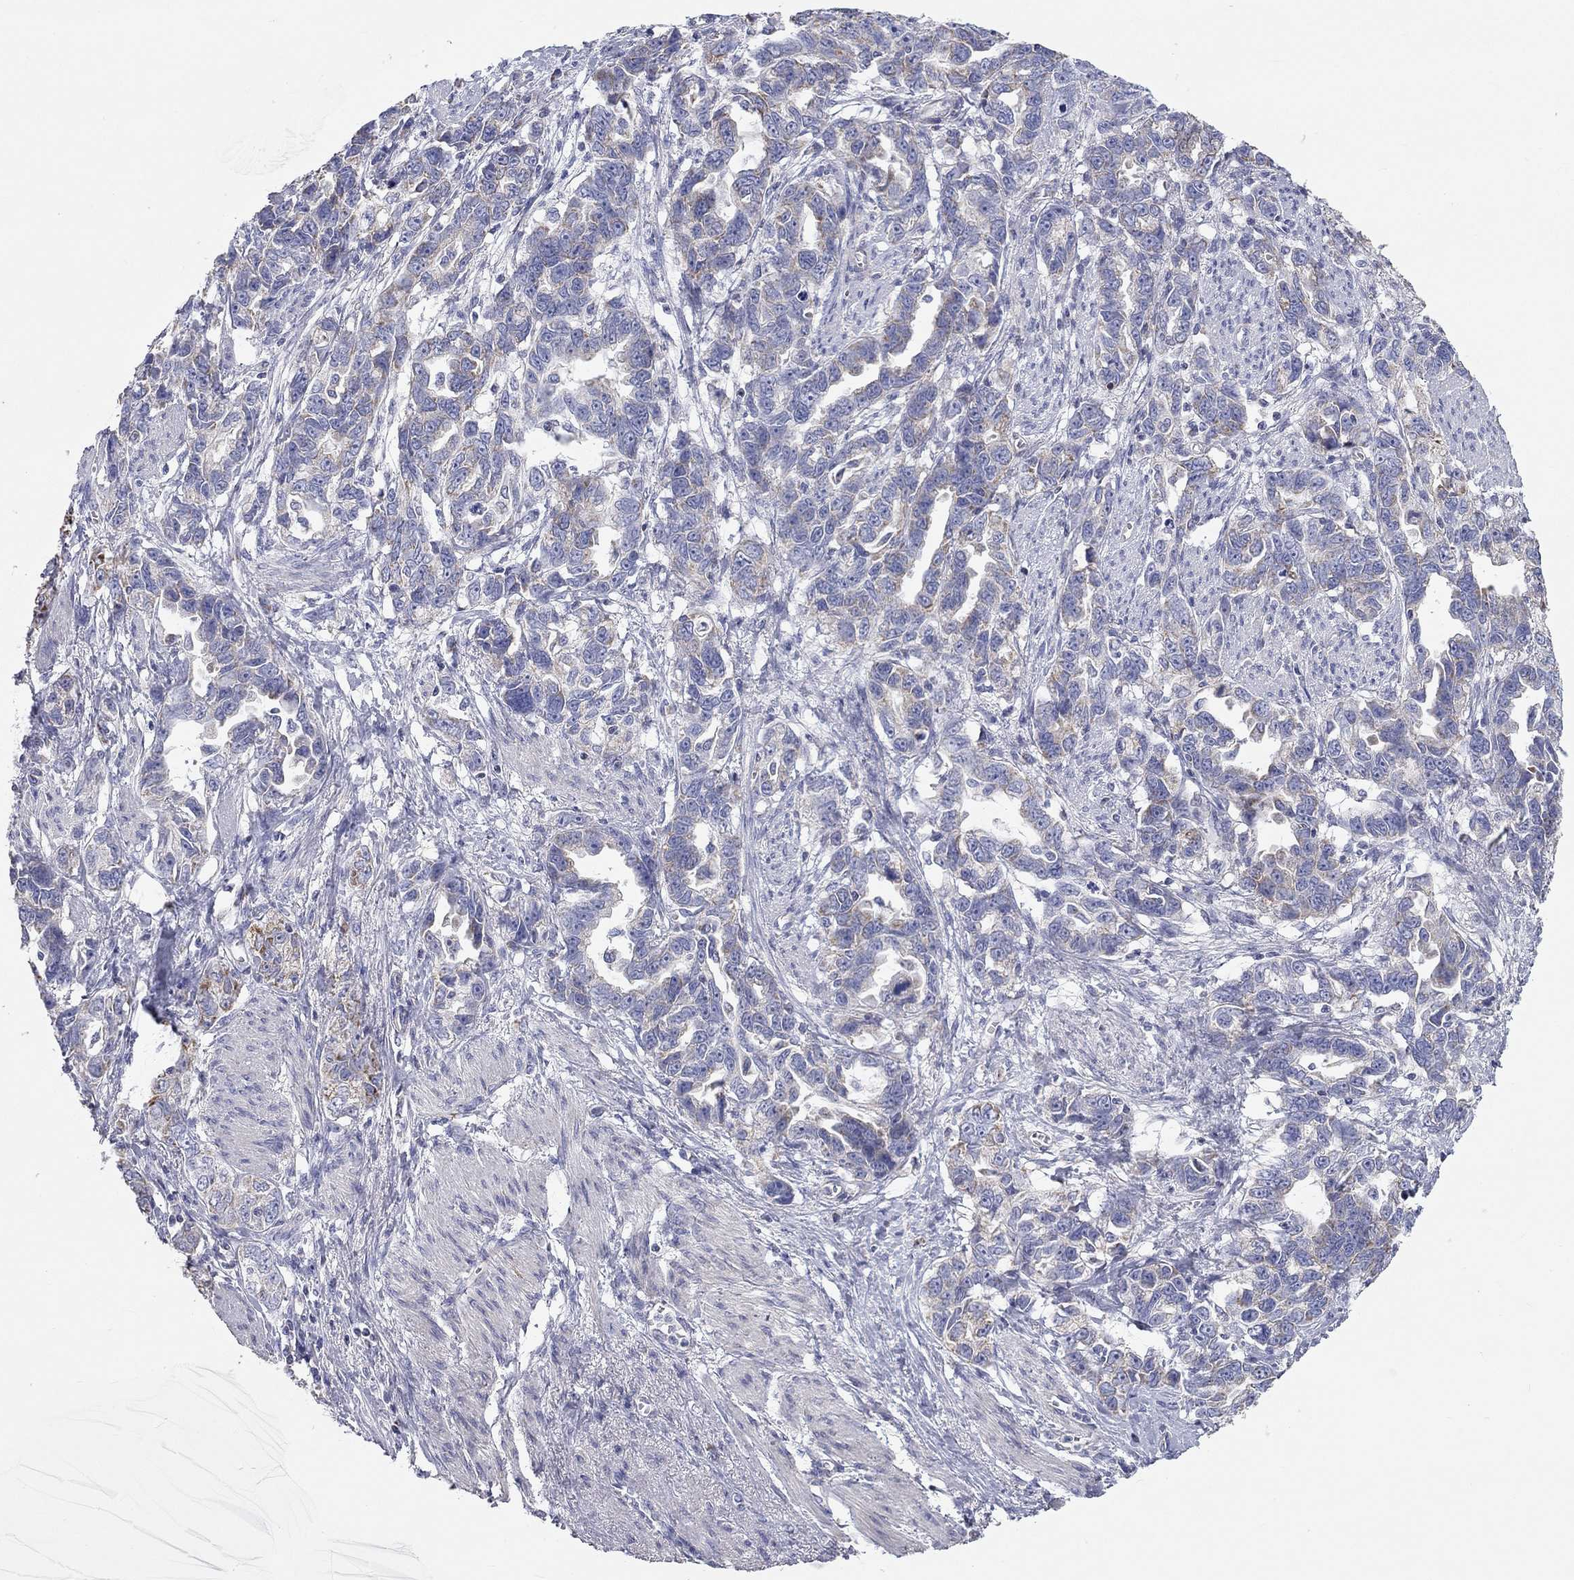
{"staining": {"intensity": "weak", "quantity": "<25%", "location": "cytoplasmic/membranous"}, "tissue": "ovarian cancer", "cell_type": "Tumor cells", "image_type": "cancer", "snomed": [{"axis": "morphology", "description": "Cystadenocarcinoma, serous, NOS"}, {"axis": "topography", "description": "Ovary"}], "caption": "The IHC image has no significant positivity in tumor cells of ovarian cancer (serous cystadenocarcinoma) tissue.", "gene": "RCAN1", "patient": {"sex": "female", "age": 51}}